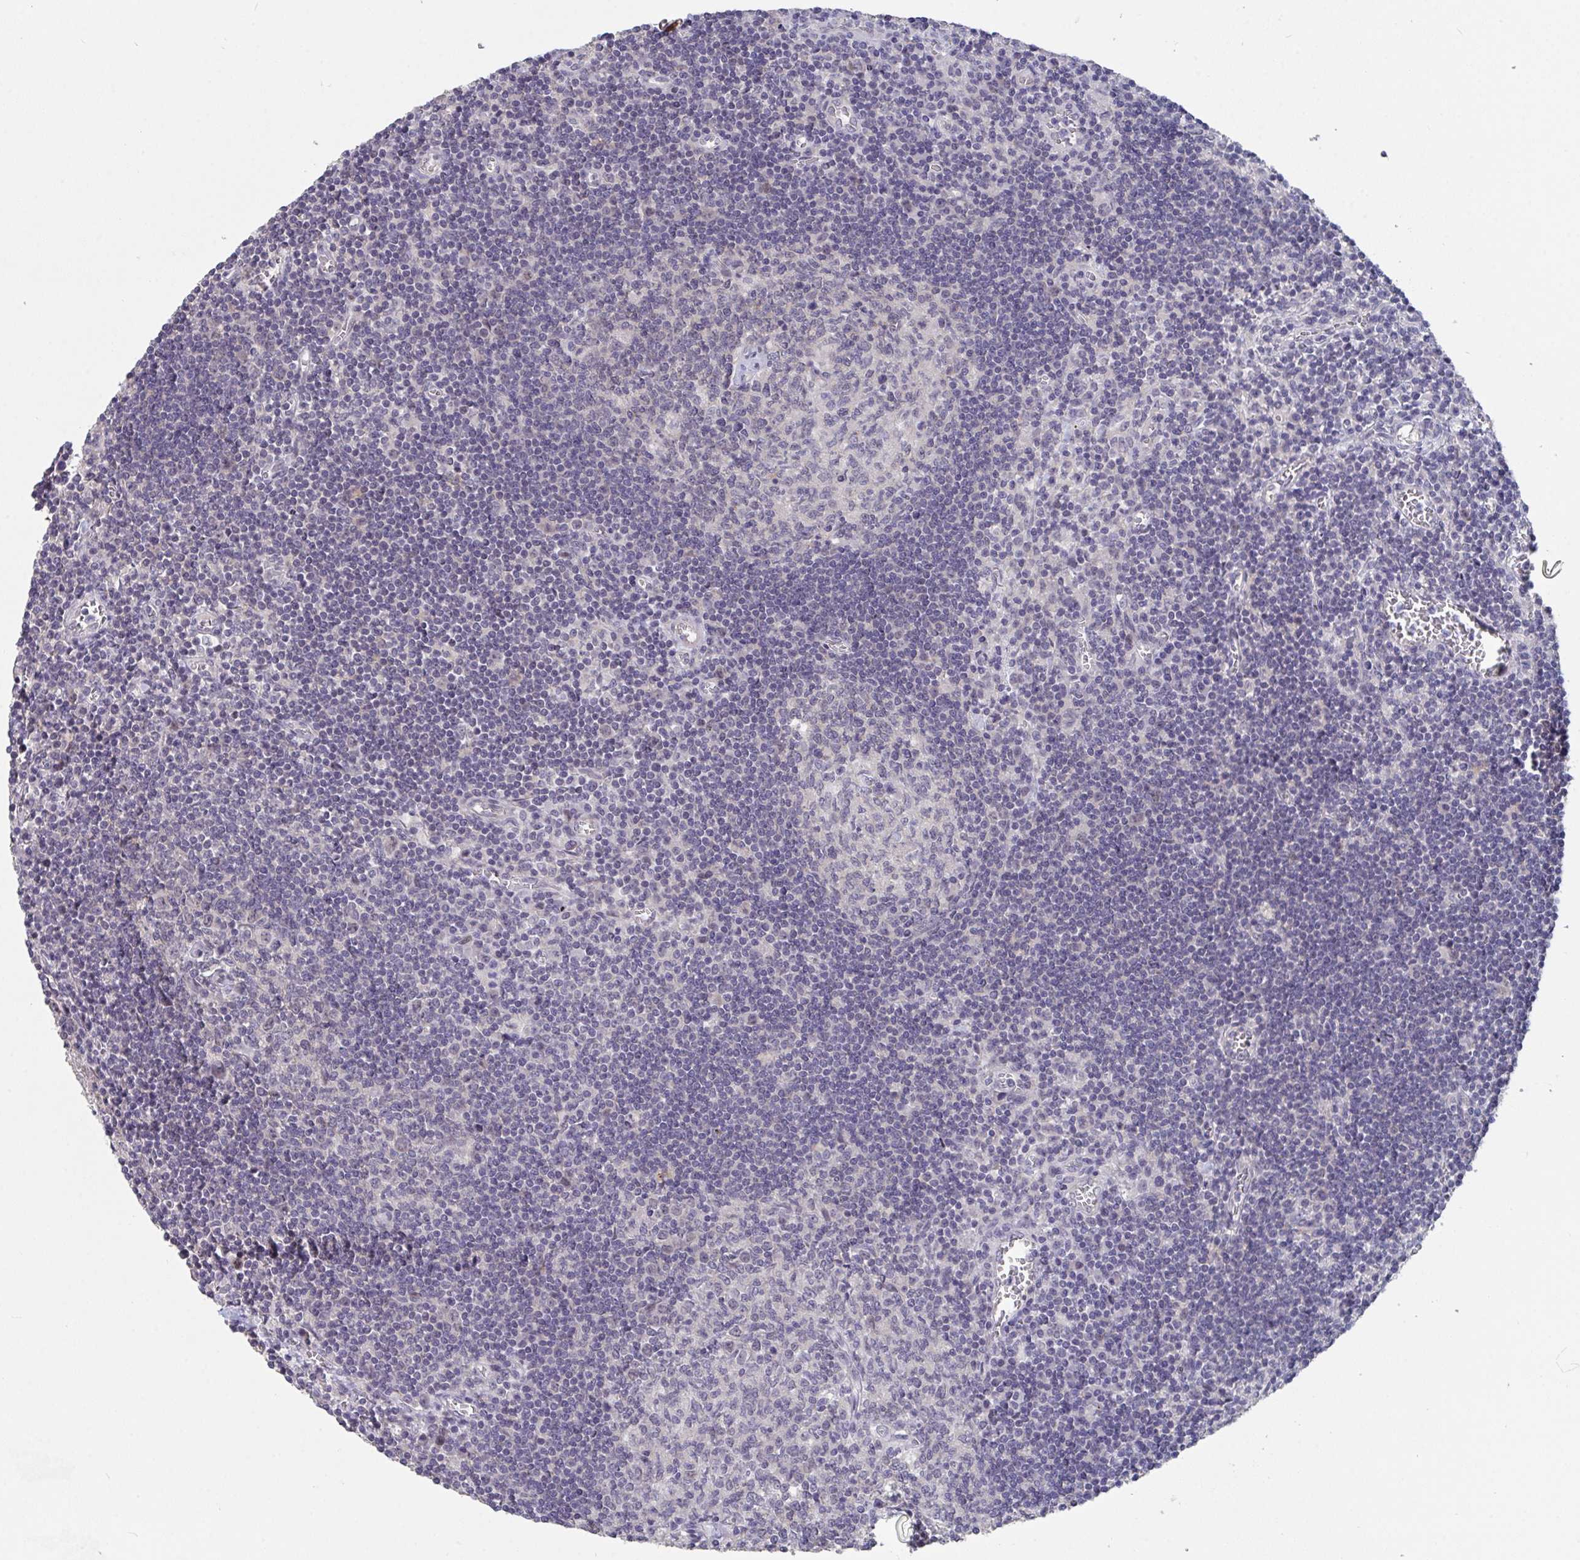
{"staining": {"intensity": "negative", "quantity": "none", "location": "none"}, "tissue": "lymph node", "cell_type": "Germinal center cells", "image_type": "normal", "snomed": [{"axis": "morphology", "description": "Normal tissue, NOS"}, {"axis": "topography", "description": "Lymph node"}], "caption": "This is an IHC photomicrograph of benign lymph node. There is no staining in germinal center cells.", "gene": "FAM156A", "patient": {"sex": "male", "age": 67}}